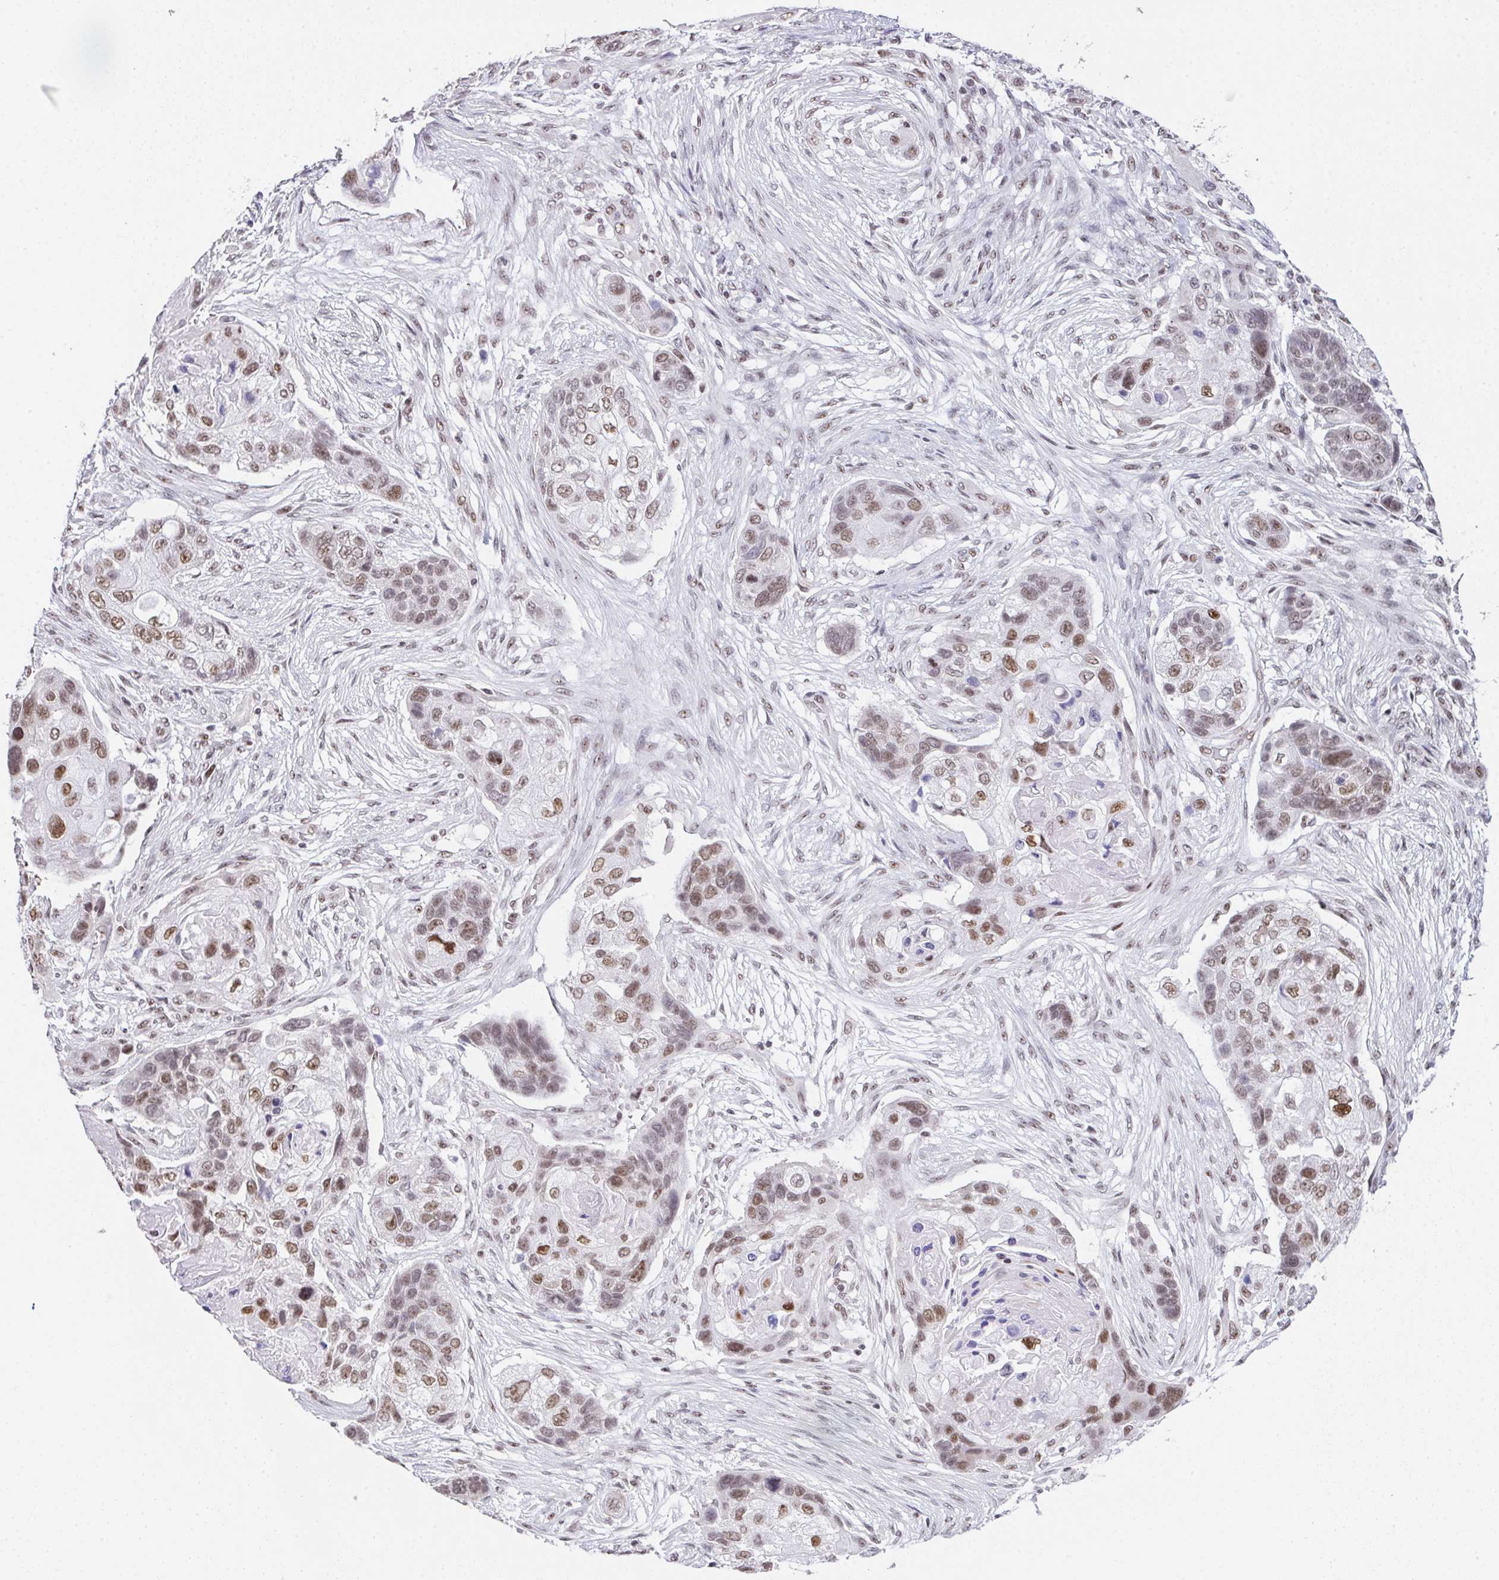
{"staining": {"intensity": "moderate", "quantity": "25%-75%", "location": "nuclear"}, "tissue": "lung cancer", "cell_type": "Tumor cells", "image_type": "cancer", "snomed": [{"axis": "morphology", "description": "Squamous cell carcinoma, NOS"}, {"axis": "topography", "description": "Lung"}], "caption": "Moderate nuclear staining for a protein is identified in about 25%-75% of tumor cells of squamous cell carcinoma (lung) using IHC.", "gene": "ZNF800", "patient": {"sex": "male", "age": 69}}